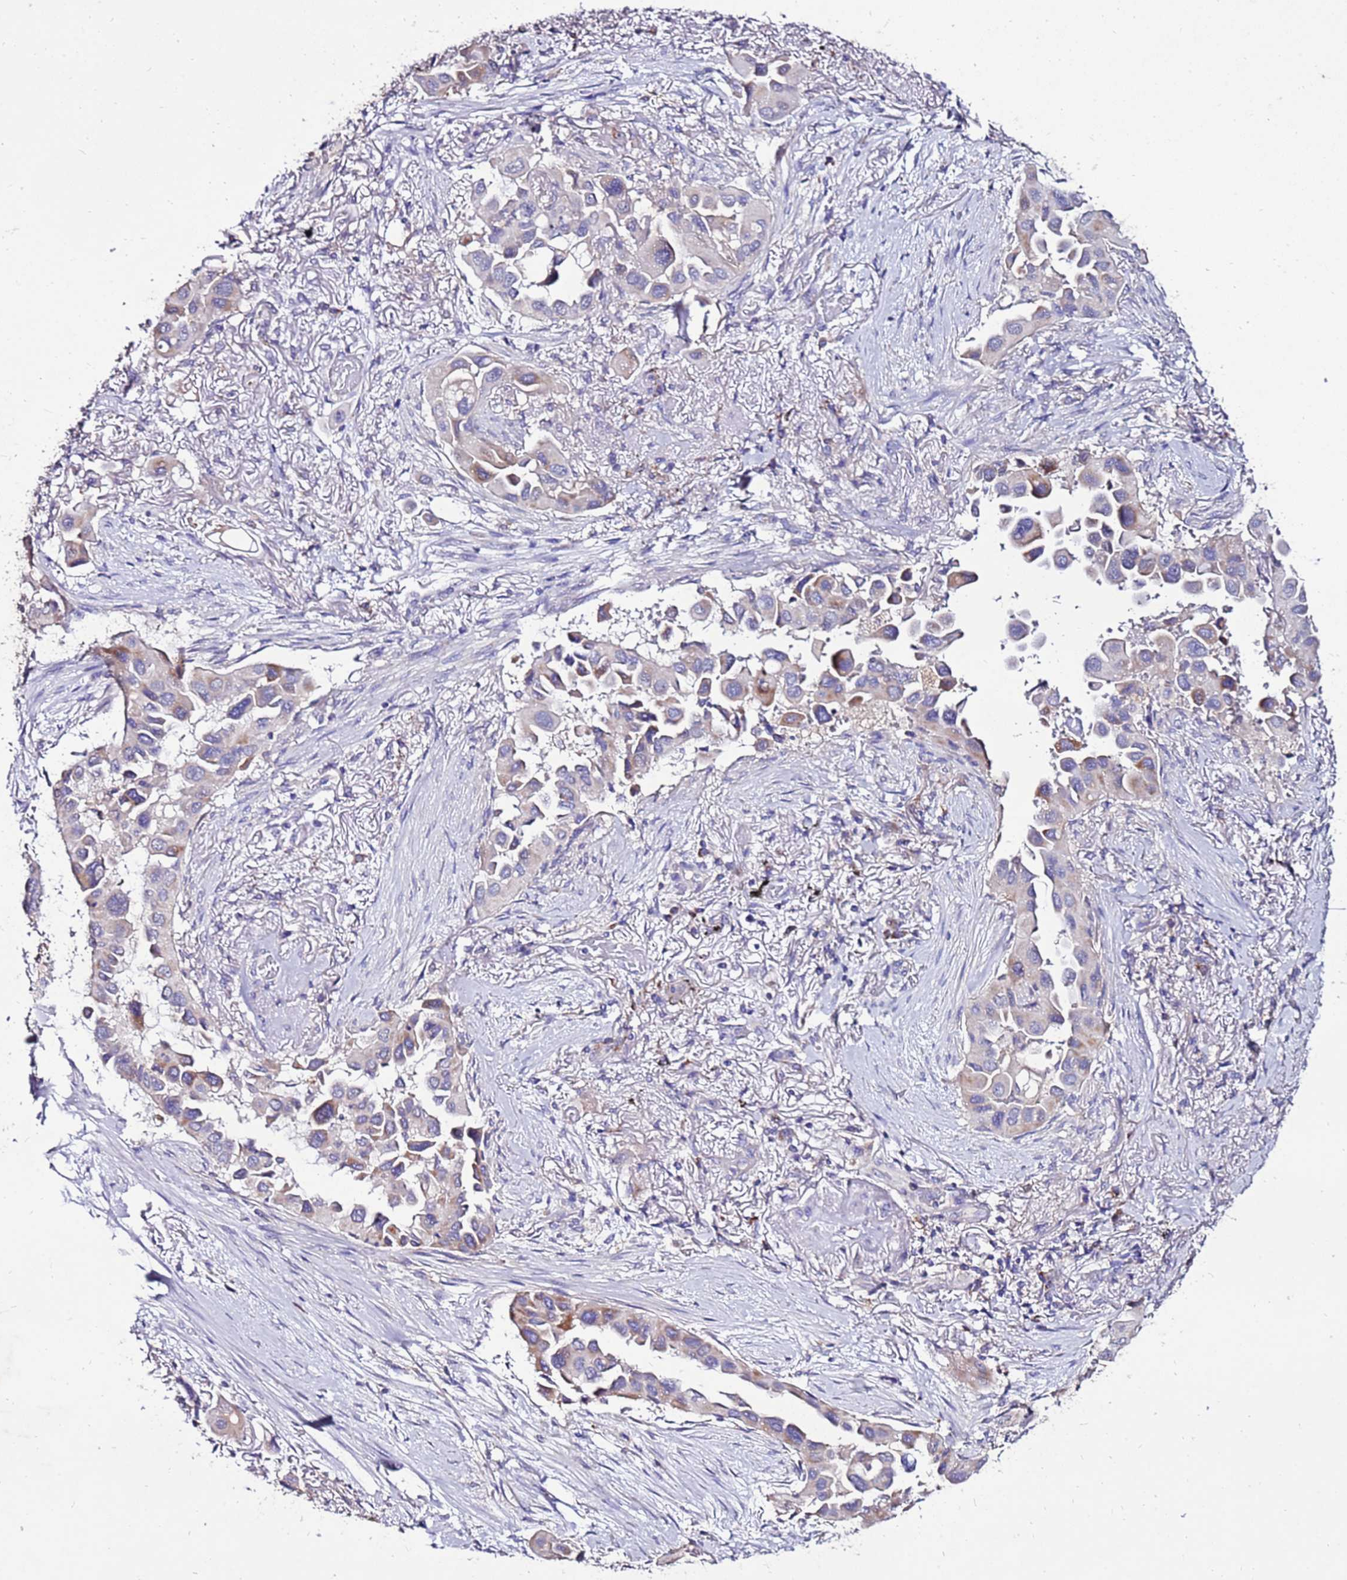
{"staining": {"intensity": "weak", "quantity": "25%-75%", "location": "cytoplasmic/membranous"}, "tissue": "lung cancer", "cell_type": "Tumor cells", "image_type": "cancer", "snomed": [{"axis": "morphology", "description": "Adenocarcinoma, NOS"}, {"axis": "topography", "description": "Lung"}], "caption": "Immunohistochemistry (IHC) (DAB) staining of lung cancer displays weak cytoplasmic/membranous protein staining in approximately 25%-75% of tumor cells. (DAB = brown stain, brightfield microscopy at high magnification).", "gene": "TMEM106C", "patient": {"sex": "female", "age": 76}}